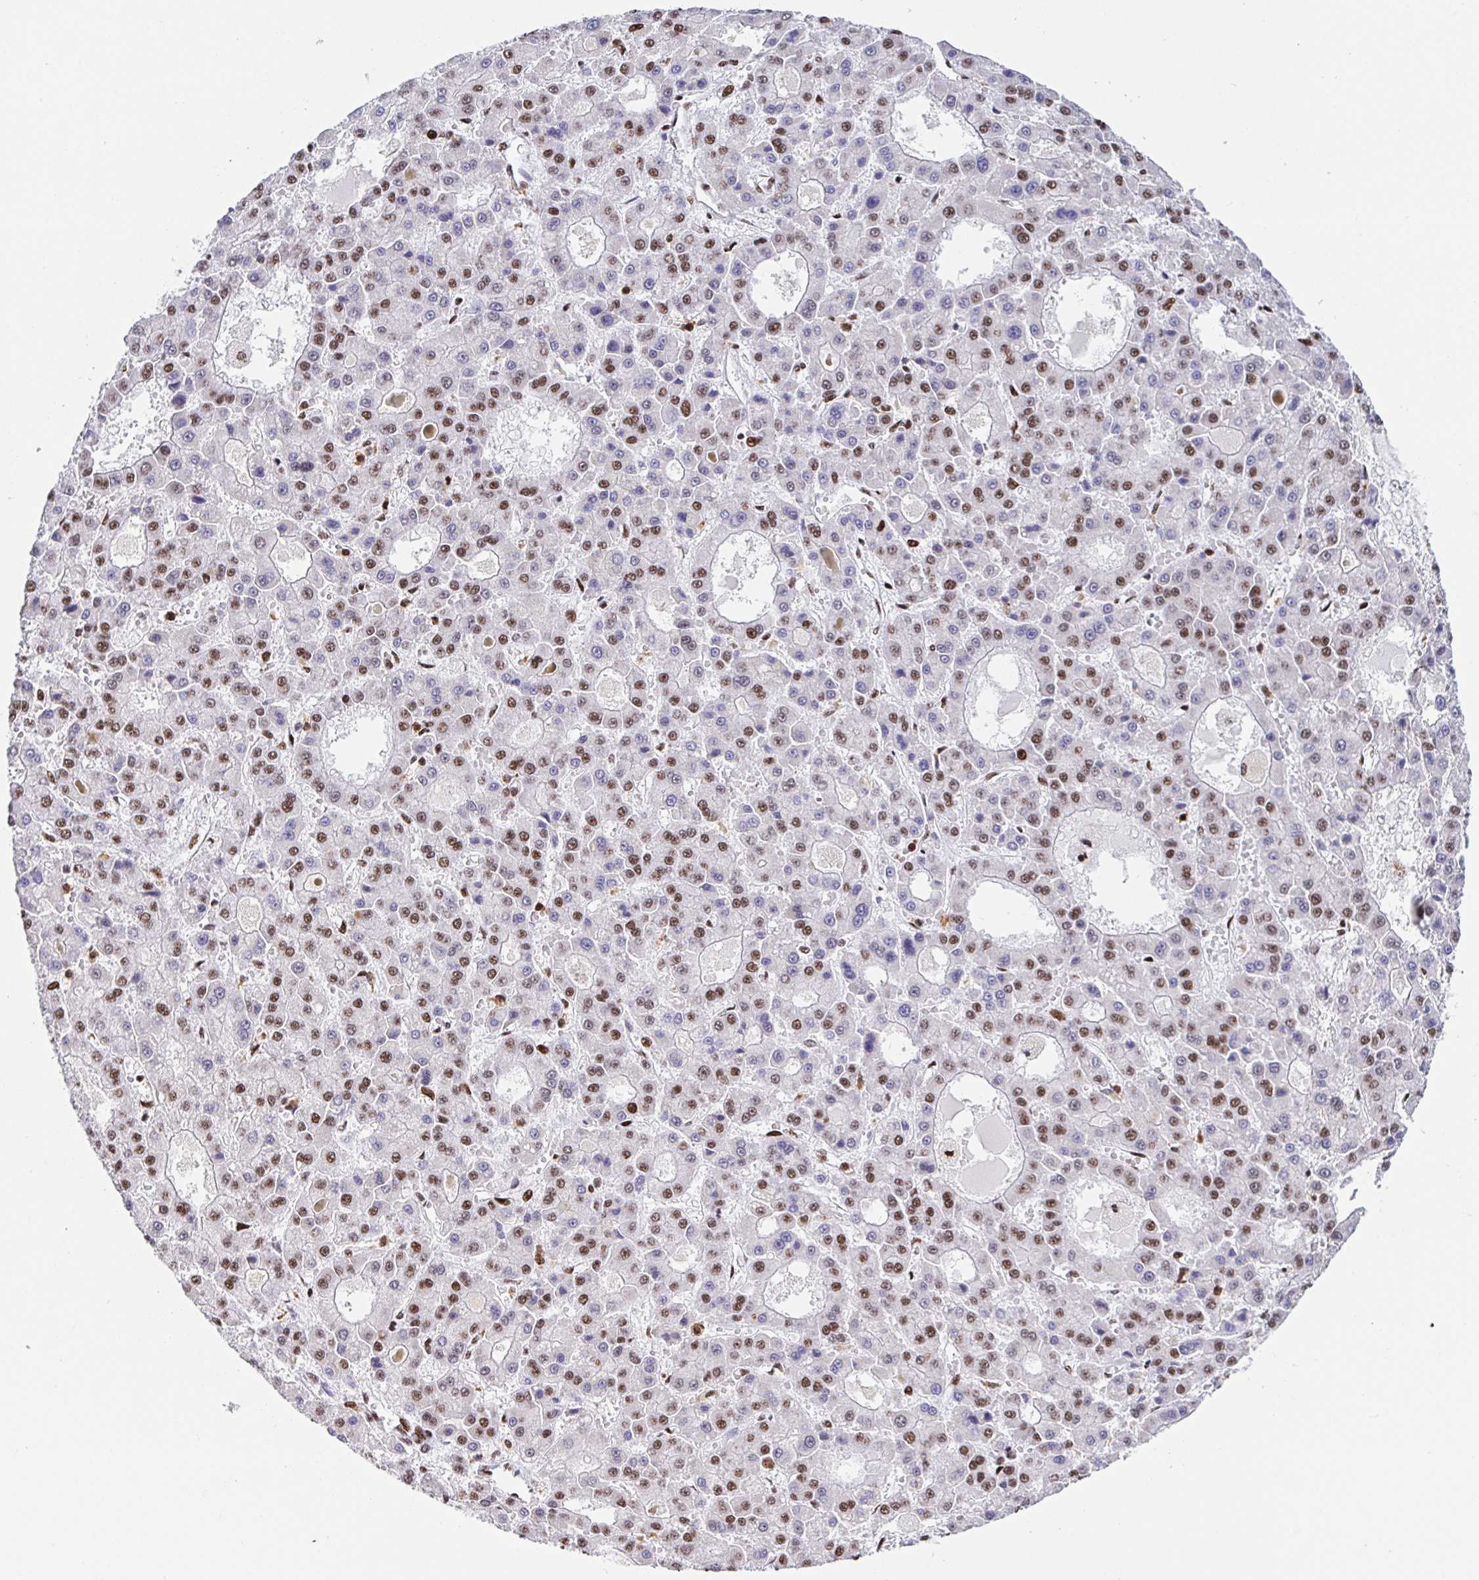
{"staining": {"intensity": "moderate", "quantity": ">75%", "location": "nuclear"}, "tissue": "liver cancer", "cell_type": "Tumor cells", "image_type": "cancer", "snomed": [{"axis": "morphology", "description": "Carcinoma, Hepatocellular, NOS"}, {"axis": "topography", "description": "Liver"}], "caption": "A brown stain highlights moderate nuclear positivity of a protein in hepatocellular carcinoma (liver) tumor cells.", "gene": "SETD5", "patient": {"sex": "male", "age": 70}}